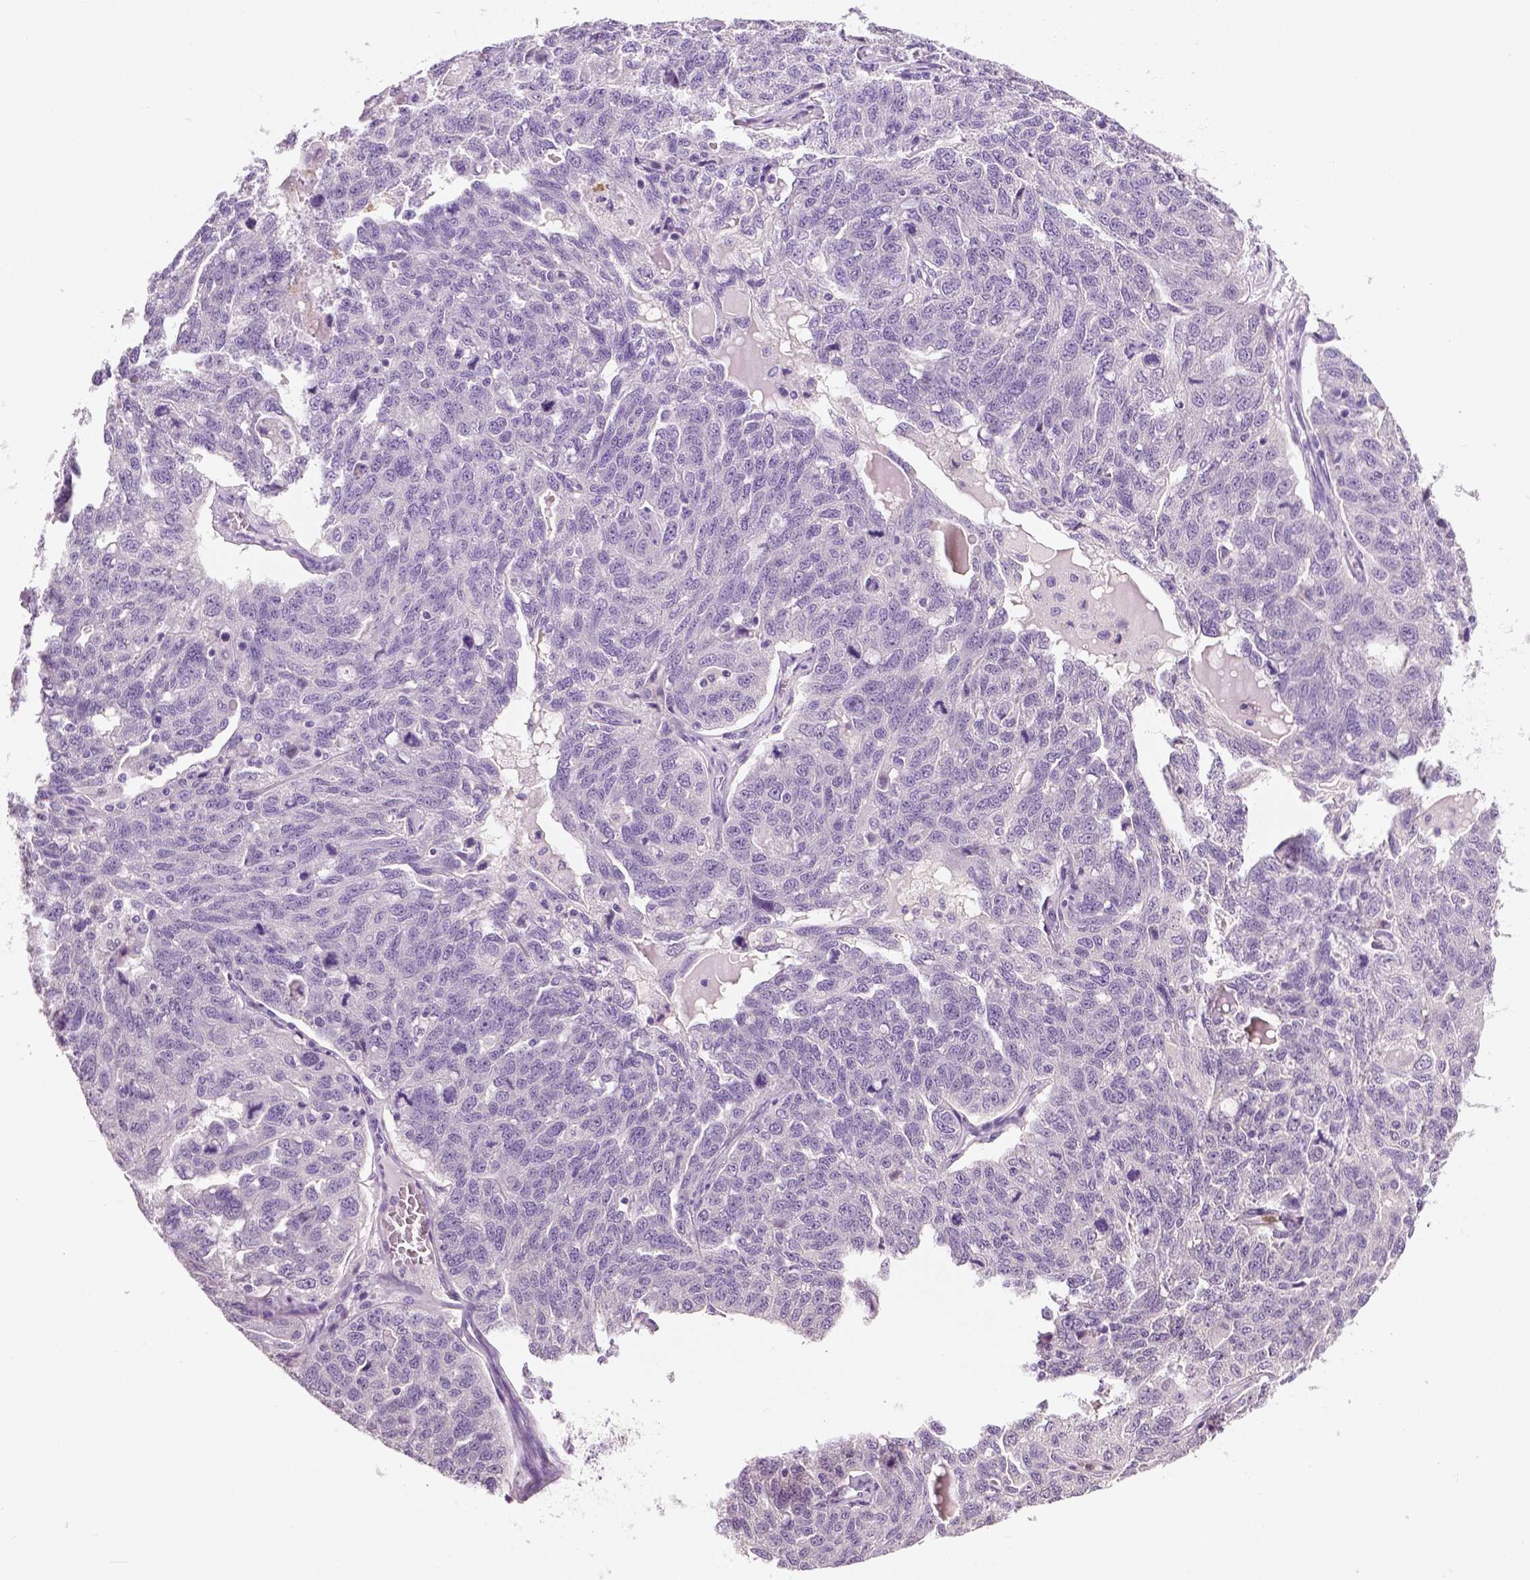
{"staining": {"intensity": "negative", "quantity": "none", "location": "none"}, "tissue": "ovarian cancer", "cell_type": "Tumor cells", "image_type": "cancer", "snomed": [{"axis": "morphology", "description": "Cystadenocarcinoma, serous, NOS"}, {"axis": "topography", "description": "Ovary"}], "caption": "Protein analysis of ovarian cancer (serous cystadenocarcinoma) demonstrates no significant expression in tumor cells. (DAB IHC with hematoxylin counter stain).", "gene": "PTPN5", "patient": {"sex": "female", "age": 71}}